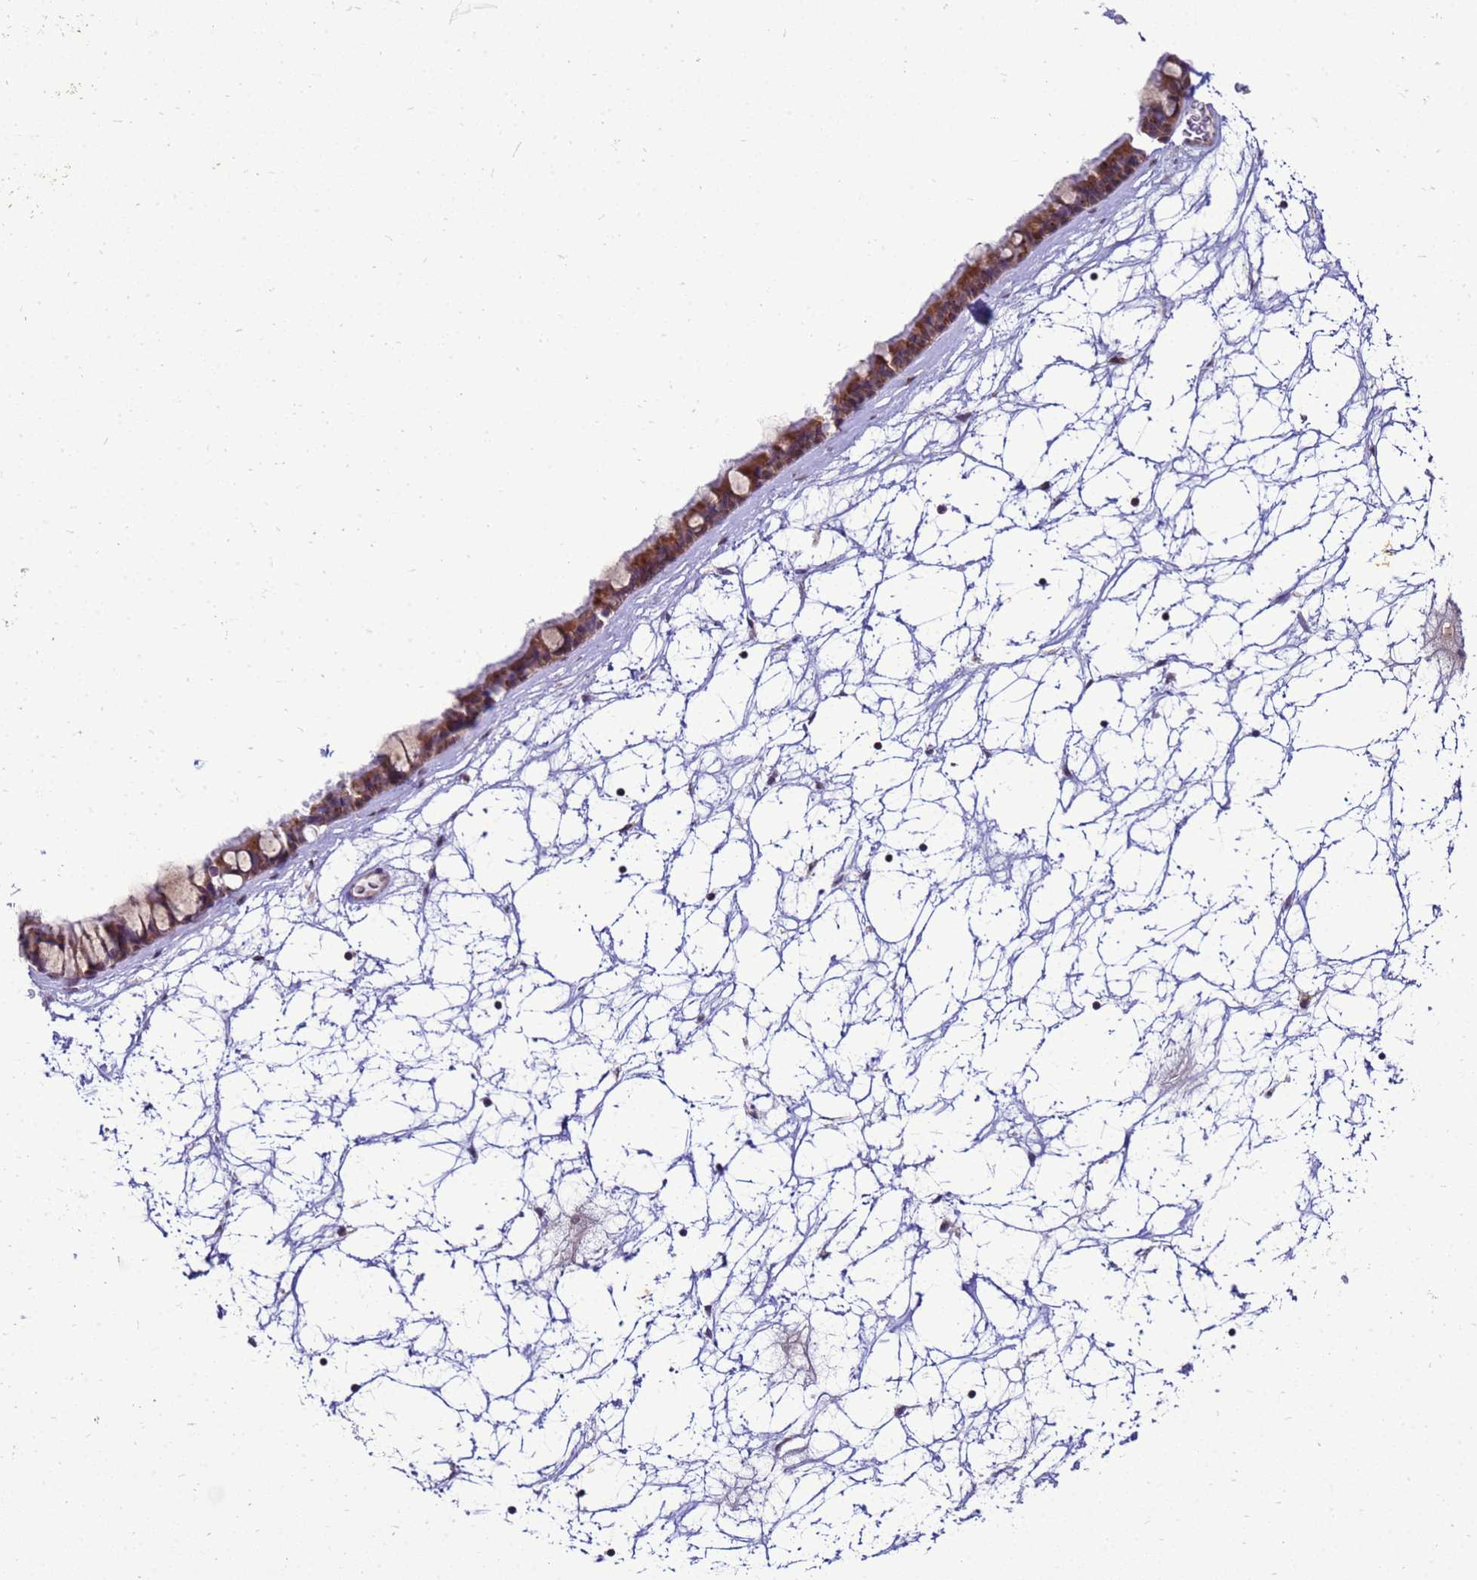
{"staining": {"intensity": "moderate", "quantity": ">75%", "location": "cytoplasmic/membranous"}, "tissue": "nasopharynx", "cell_type": "Respiratory epithelial cells", "image_type": "normal", "snomed": [{"axis": "morphology", "description": "Normal tissue, NOS"}, {"axis": "topography", "description": "Nasopharynx"}], "caption": "This is a histology image of IHC staining of benign nasopharynx, which shows moderate staining in the cytoplasmic/membranous of respiratory epithelial cells.", "gene": "C12orf43", "patient": {"sex": "male", "age": 64}}